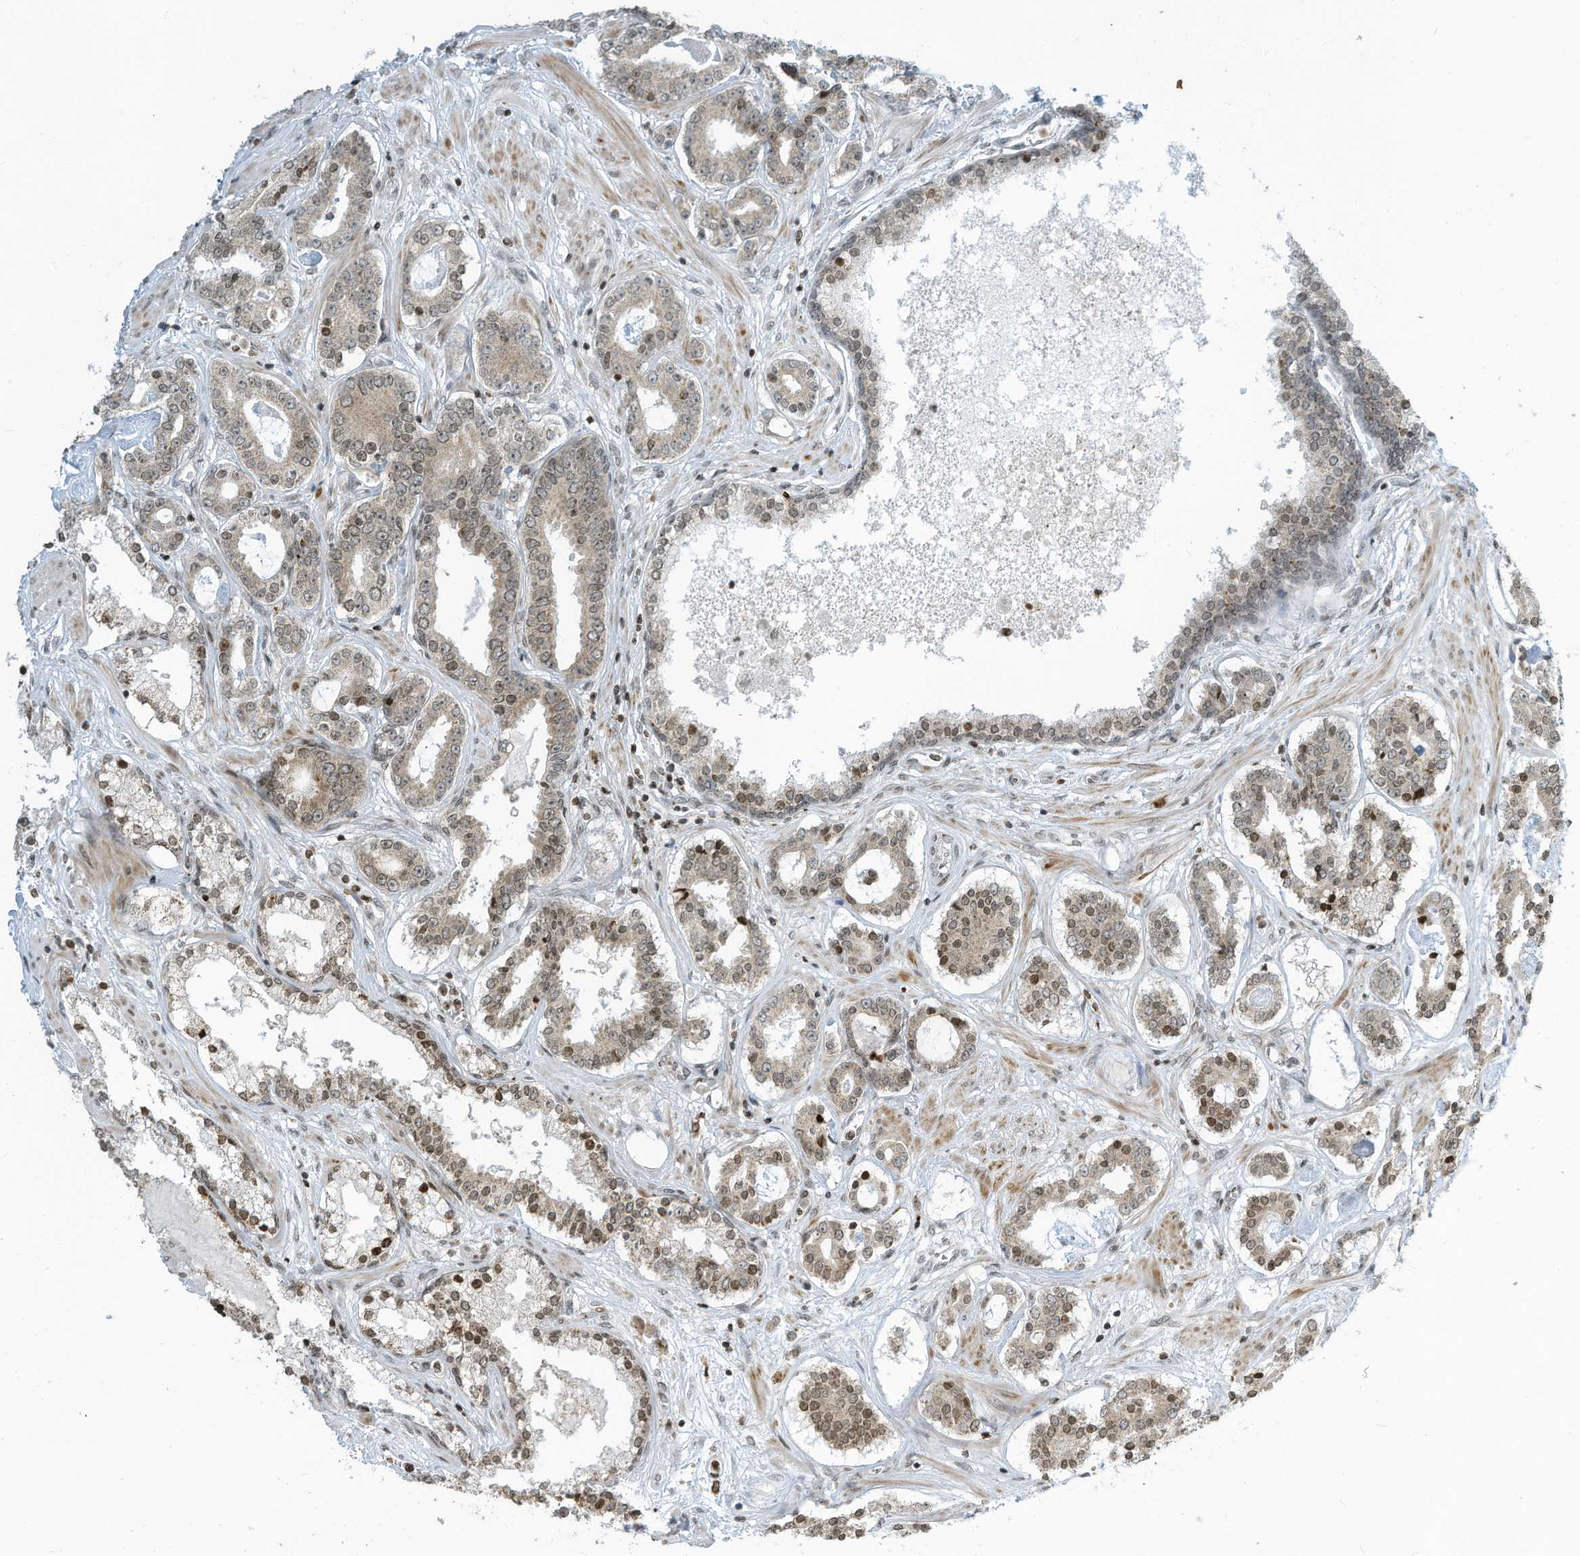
{"staining": {"intensity": "weak", "quantity": "25%-75%", "location": "nuclear"}, "tissue": "prostate cancer", "cell_type": "Tumor cells", "image_type": "cancer", "snomed": [{"axis": "morphology", "description": "Adenocarcinoma, High grade"}, {"axis": "topography", "description": "Prostate"}], "caption": "Immunohistochemical staining of adenocarcinoma (high-grade) (prostate) demonstrates low levels of weak nuclear staining in about 25%-75% of tumor cells.", "gene": "ADI1", "patient": {"sex": "male", "age": 58}}